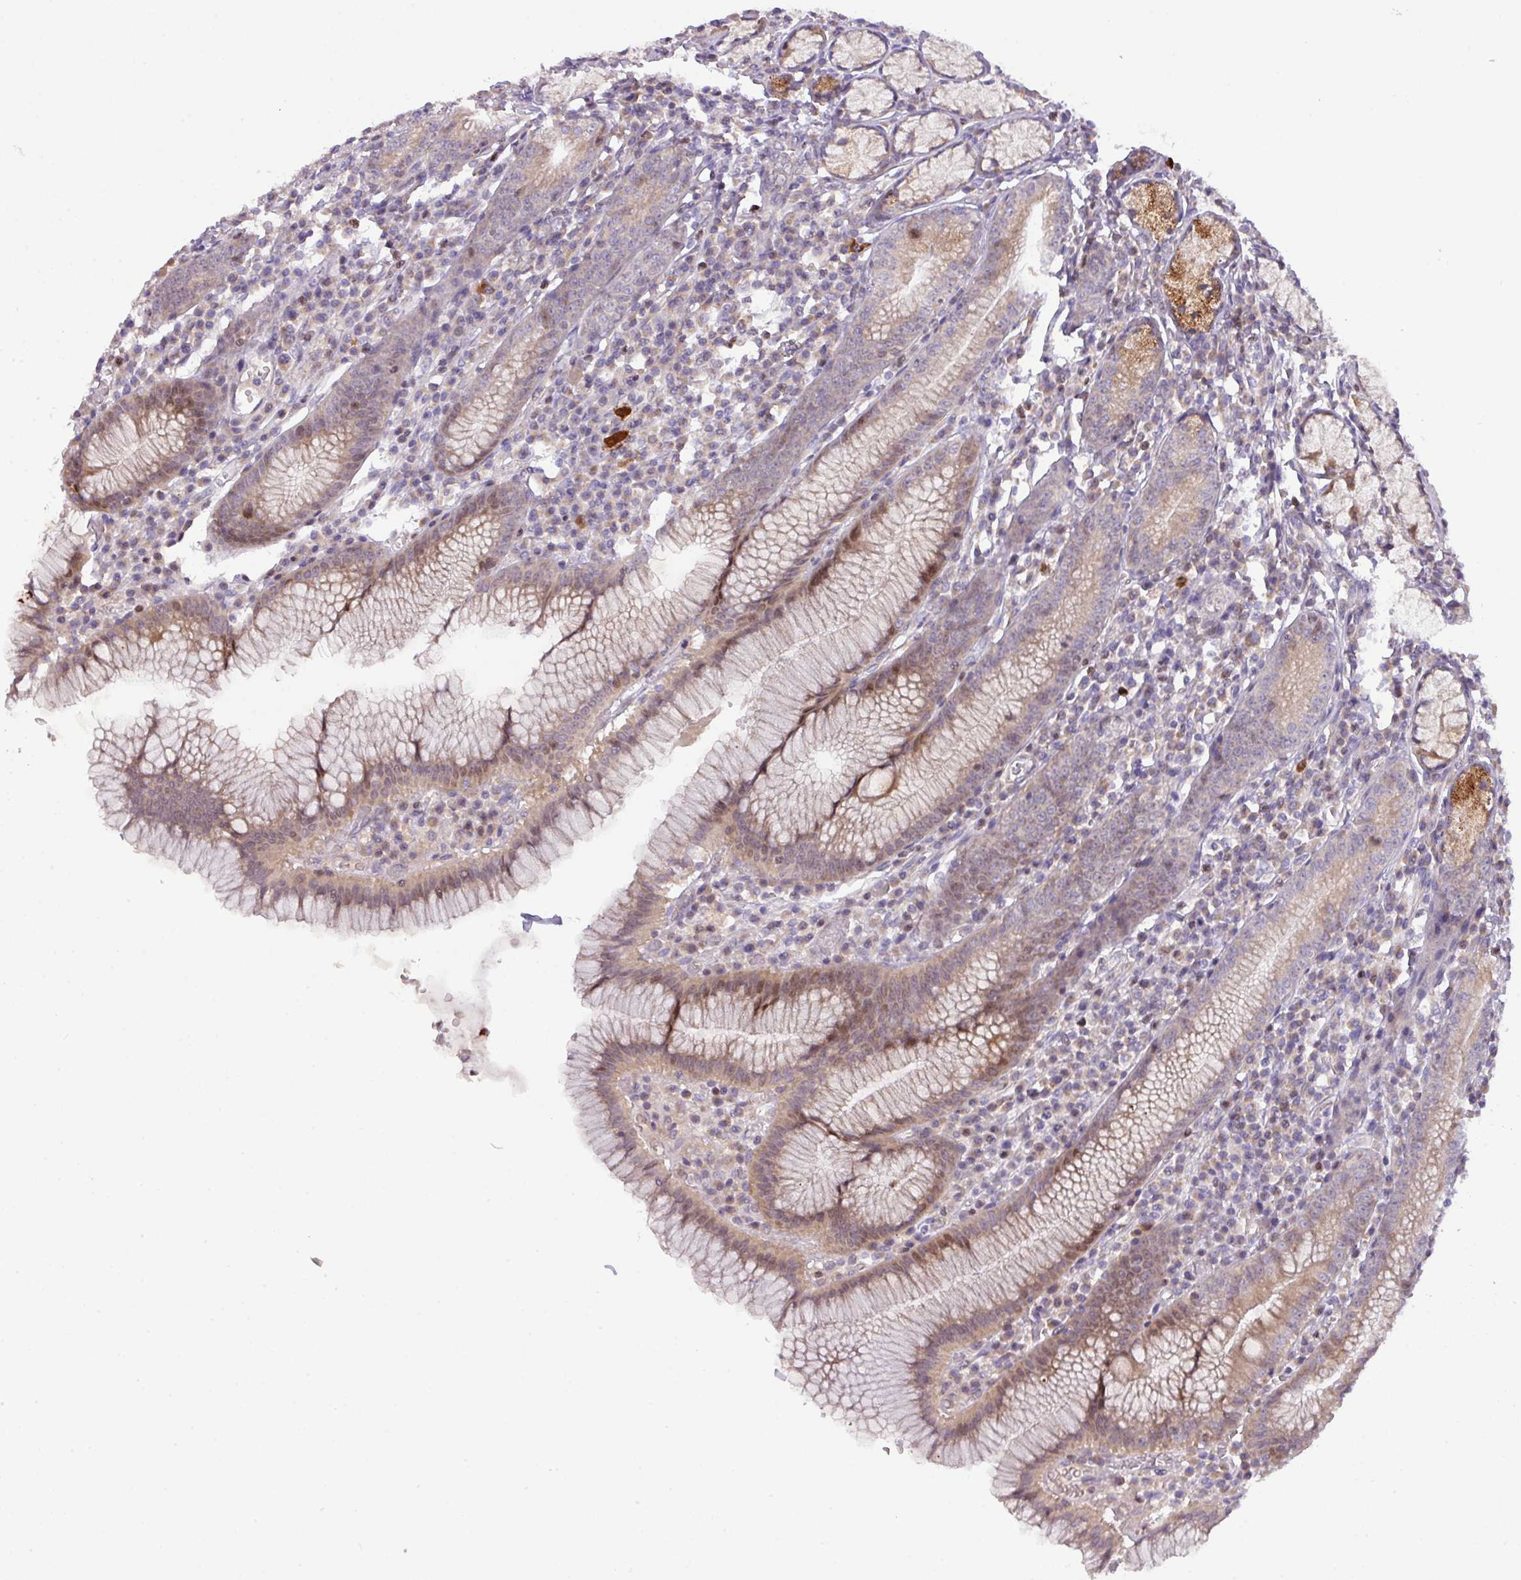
{"staining": {"intensity": "weak", "quantity": ">75%", "location": "cytoplasmic/membranous"}, "tissue": "stomach", "cell_type": "Glandular cells", "image_type": "normal", "snomed": [{"axis": "morphology", "description": "Normal tissue, NOS"}, {"axis": "topography", "description": "Stomach"}], "caption": "Stomach stained with DAB (3,3'-diaminobenzidine) immunohistochemistry exhibits low levels of weak cytoplasmic/membranous positivity in approximately >75% of glandular cells.", "gene": "ZNF394", "patient": {"sex": "male", "age": 55}}